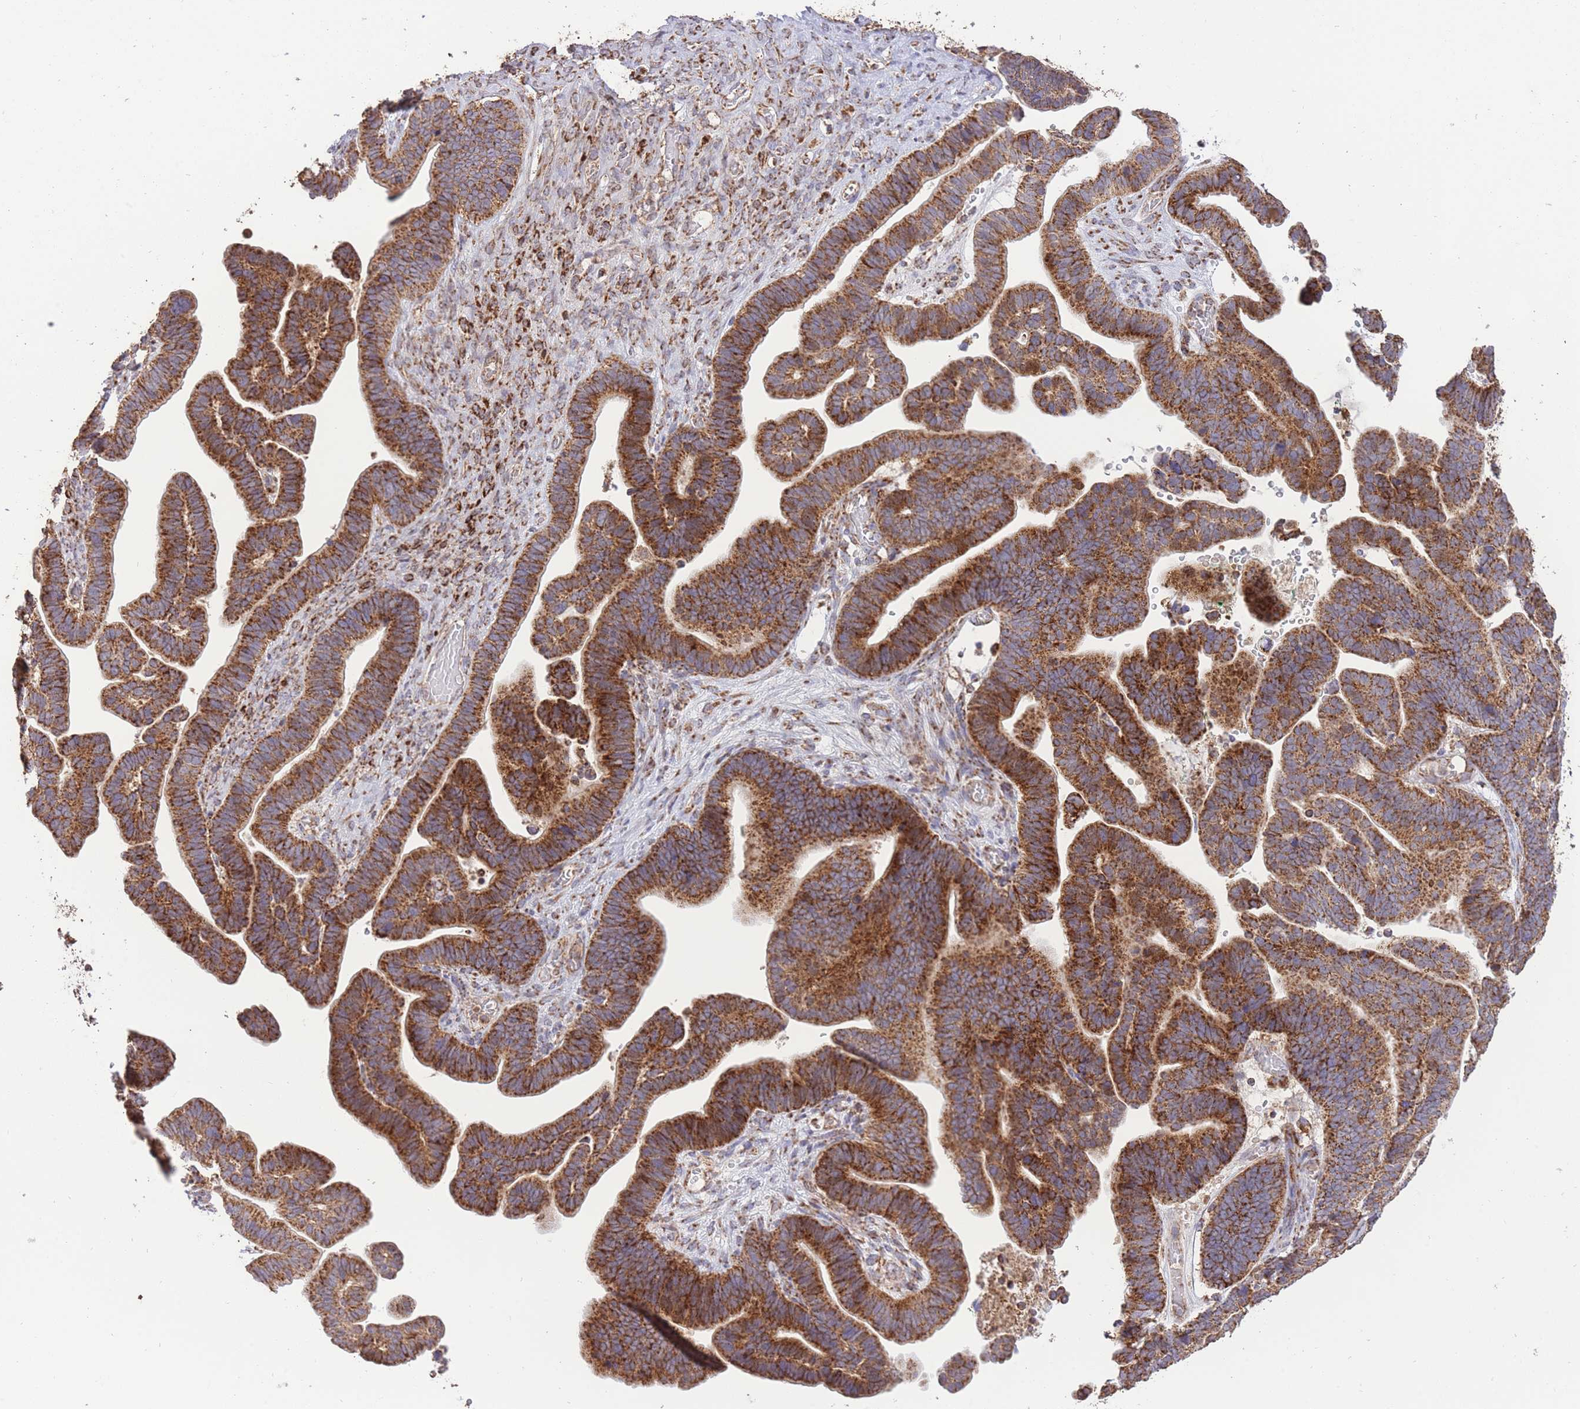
{"staining": {"intensity": "strong", "quantity": ">75%", "location": "cytoplasmic/membranous"}, "tissue": "ovarian cancer", "cell_type": "Tumor cells", "image_type": "cancer", "snomed": [{"axis": "morphology", "description": "Cystadenocarcinoma, serous, NOS"}, {"axis": "topography", "description": "Ovary"}], "caption": "Immunohistochemistry (IHC) staining of serous cystadenocarcinoma (ovarian), which reveals high levels of strong cytoplasmic/membranous staining in about >75% of tumor cells indicating strong cytoplasmic/membranous protein positivity. The staining was performed using DAB (brown) for protein detection and nuclei were counterstained in hematoxylin (blue).", "gene": "PREP", "patient": {"sex": "female", "age": 56}}